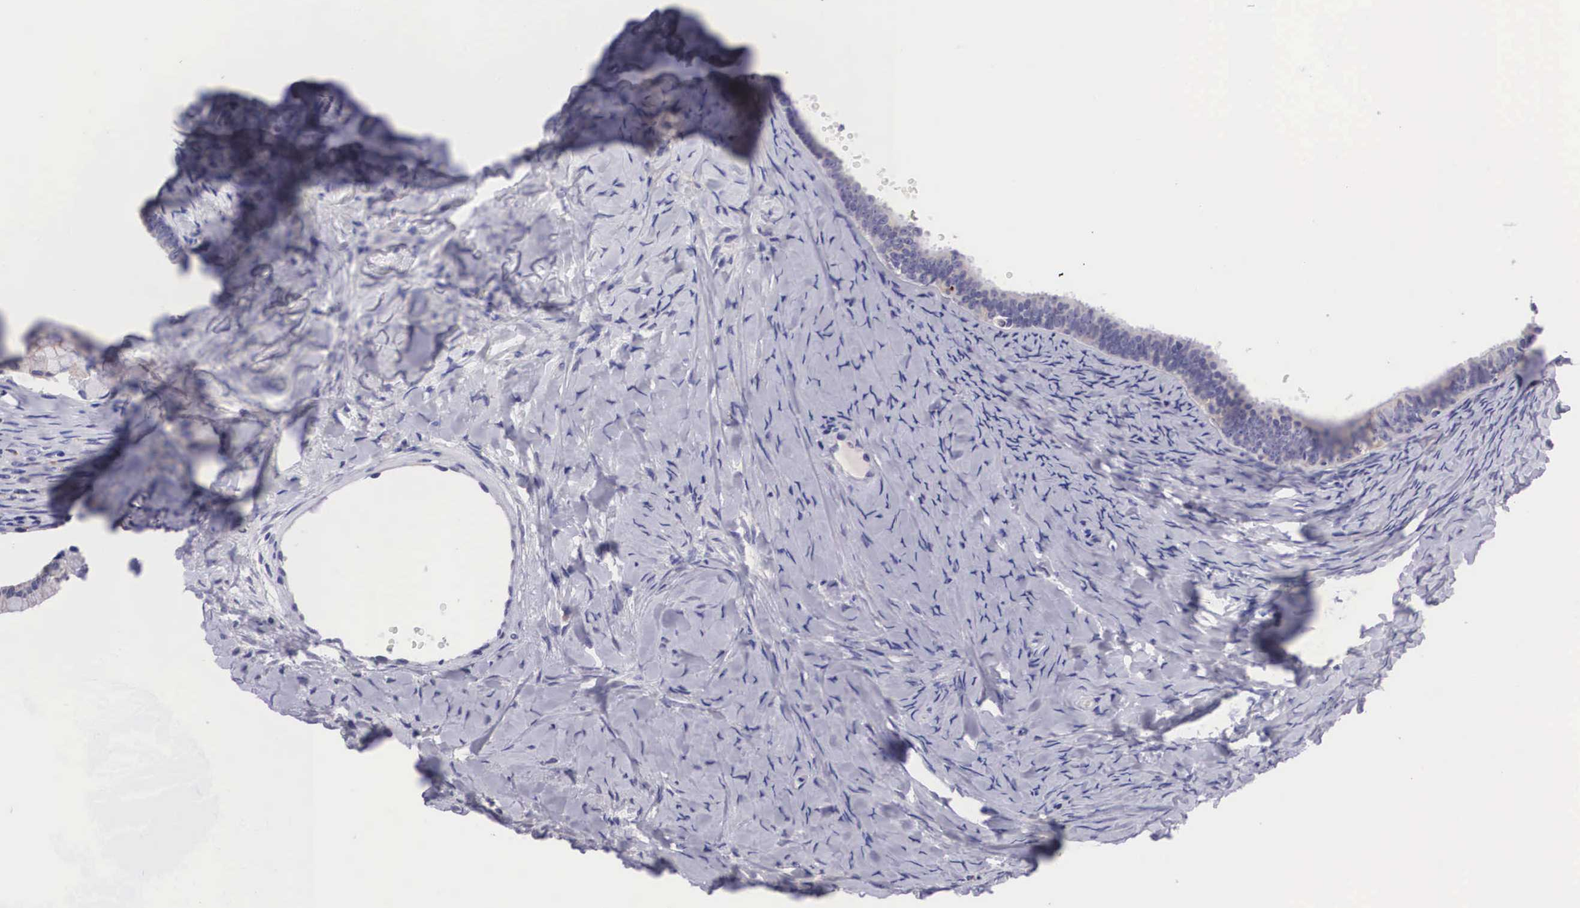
{"staining": {"intensity": "negative", "quantity": "none", "location": "none"}, "tissue": "ovarian cancer", "cell_type": "Tumor cells", "image_type": "cancer", "snomed": [{"axis": "morphology", "description": "Cystadenocarcinoma, serous, NOS"}, {"axis": "topography", "description": "Ovary"}], "caption": "This is a image of immunohistochemistry staining of ovarian cancer (serous cystadenocarcinoma), which shows no expression in tumor cells. (IHC, brightfield microscopy, high magnification).", "gene": "ARG2", "patient": {"sex": "female", "age": 71}}